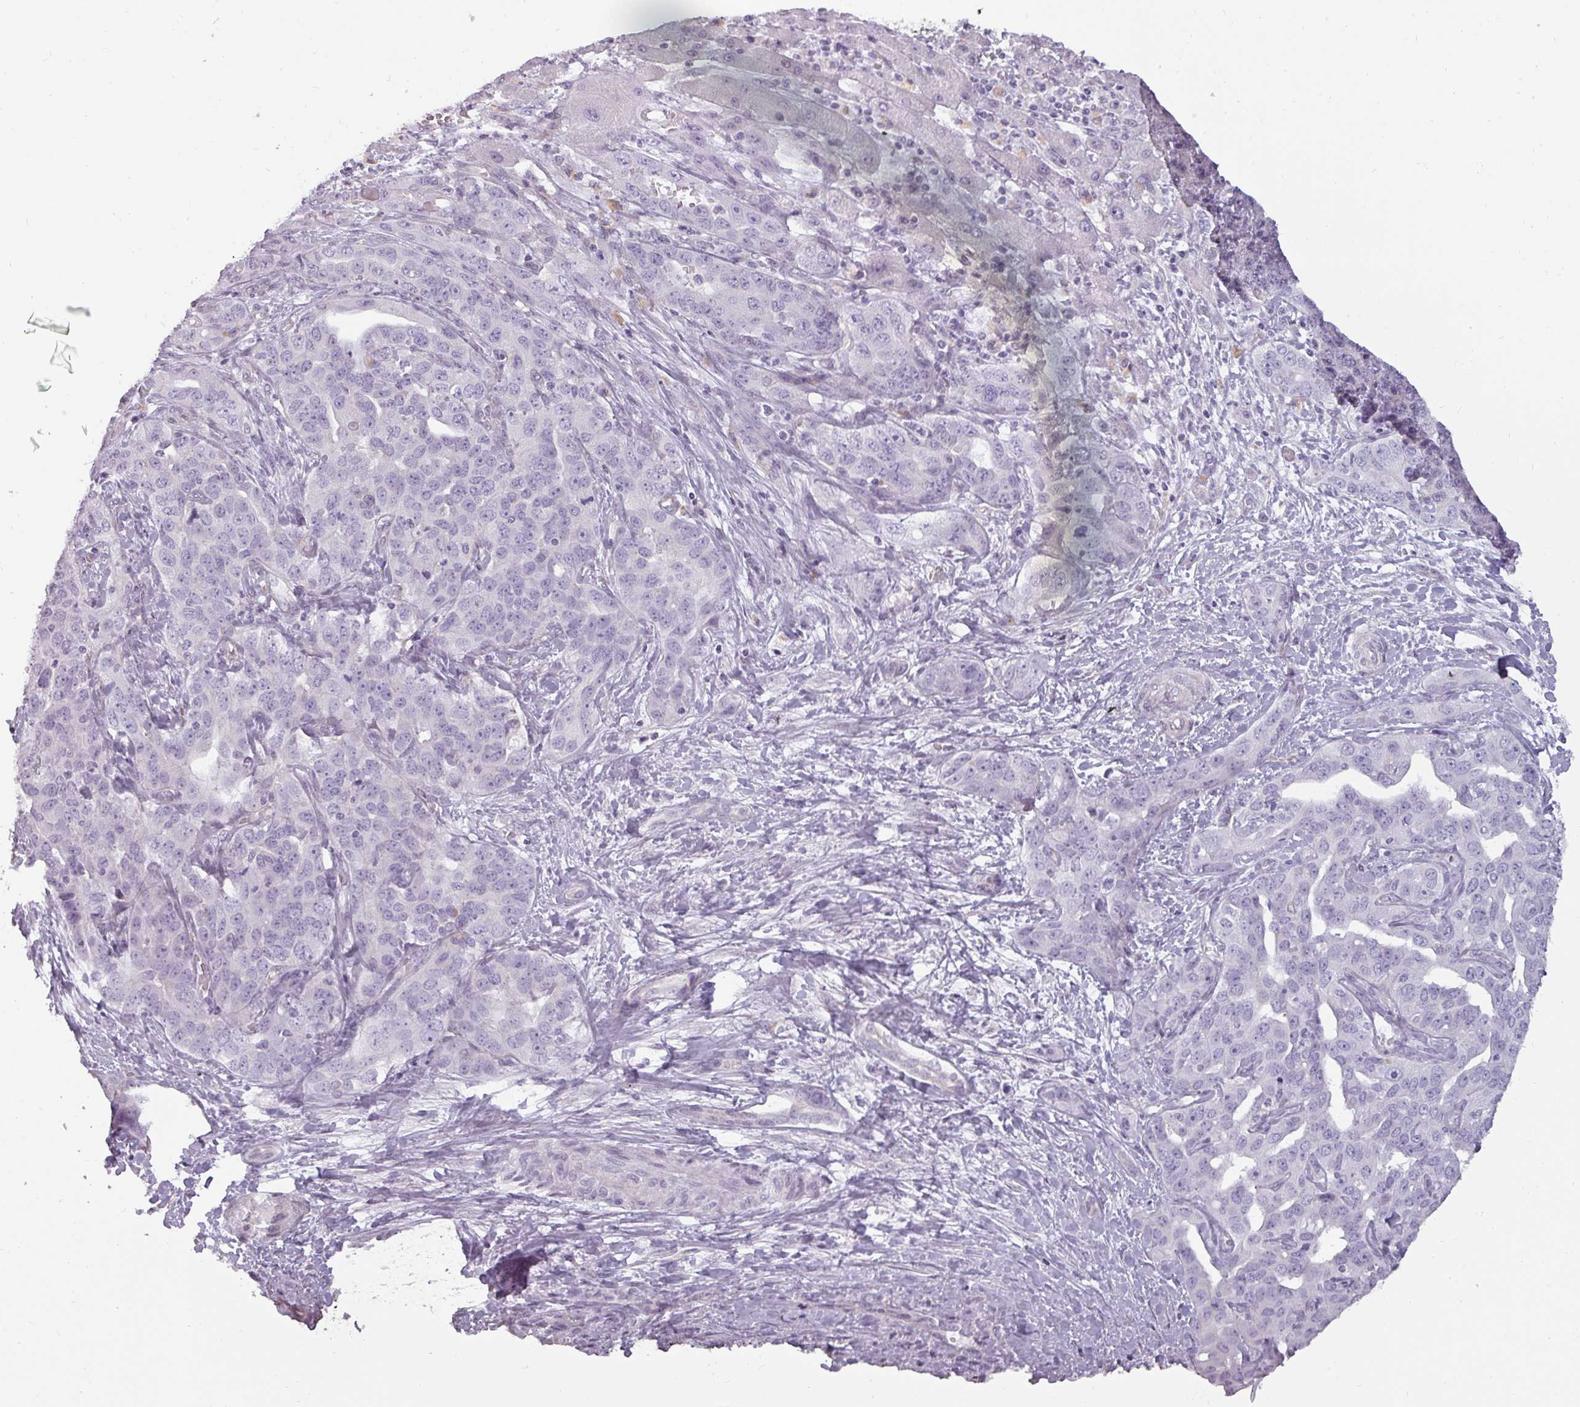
{"staining": {"intensity": "negative", "quantity": "none", "location": "none"}, "tissue": "liver cancer", "cell_type": "Tumor cells", "image_type": "cancer", "snomed": [{"axis": "morphology", "description": "Cholangiocarcinoma"}, {"axis": "topography", "description": "Liver"}], "caption": "Immunohistochemistry histopathology image of neoplastic tissue: cholangiocarcinoma (liver) stained with DAB (3,3'-diaminobenzidine) demonstrates no significant protein expression in tumor cells.", "gene": "ASB1", "patient": {"sex": "male", "age": 59}}